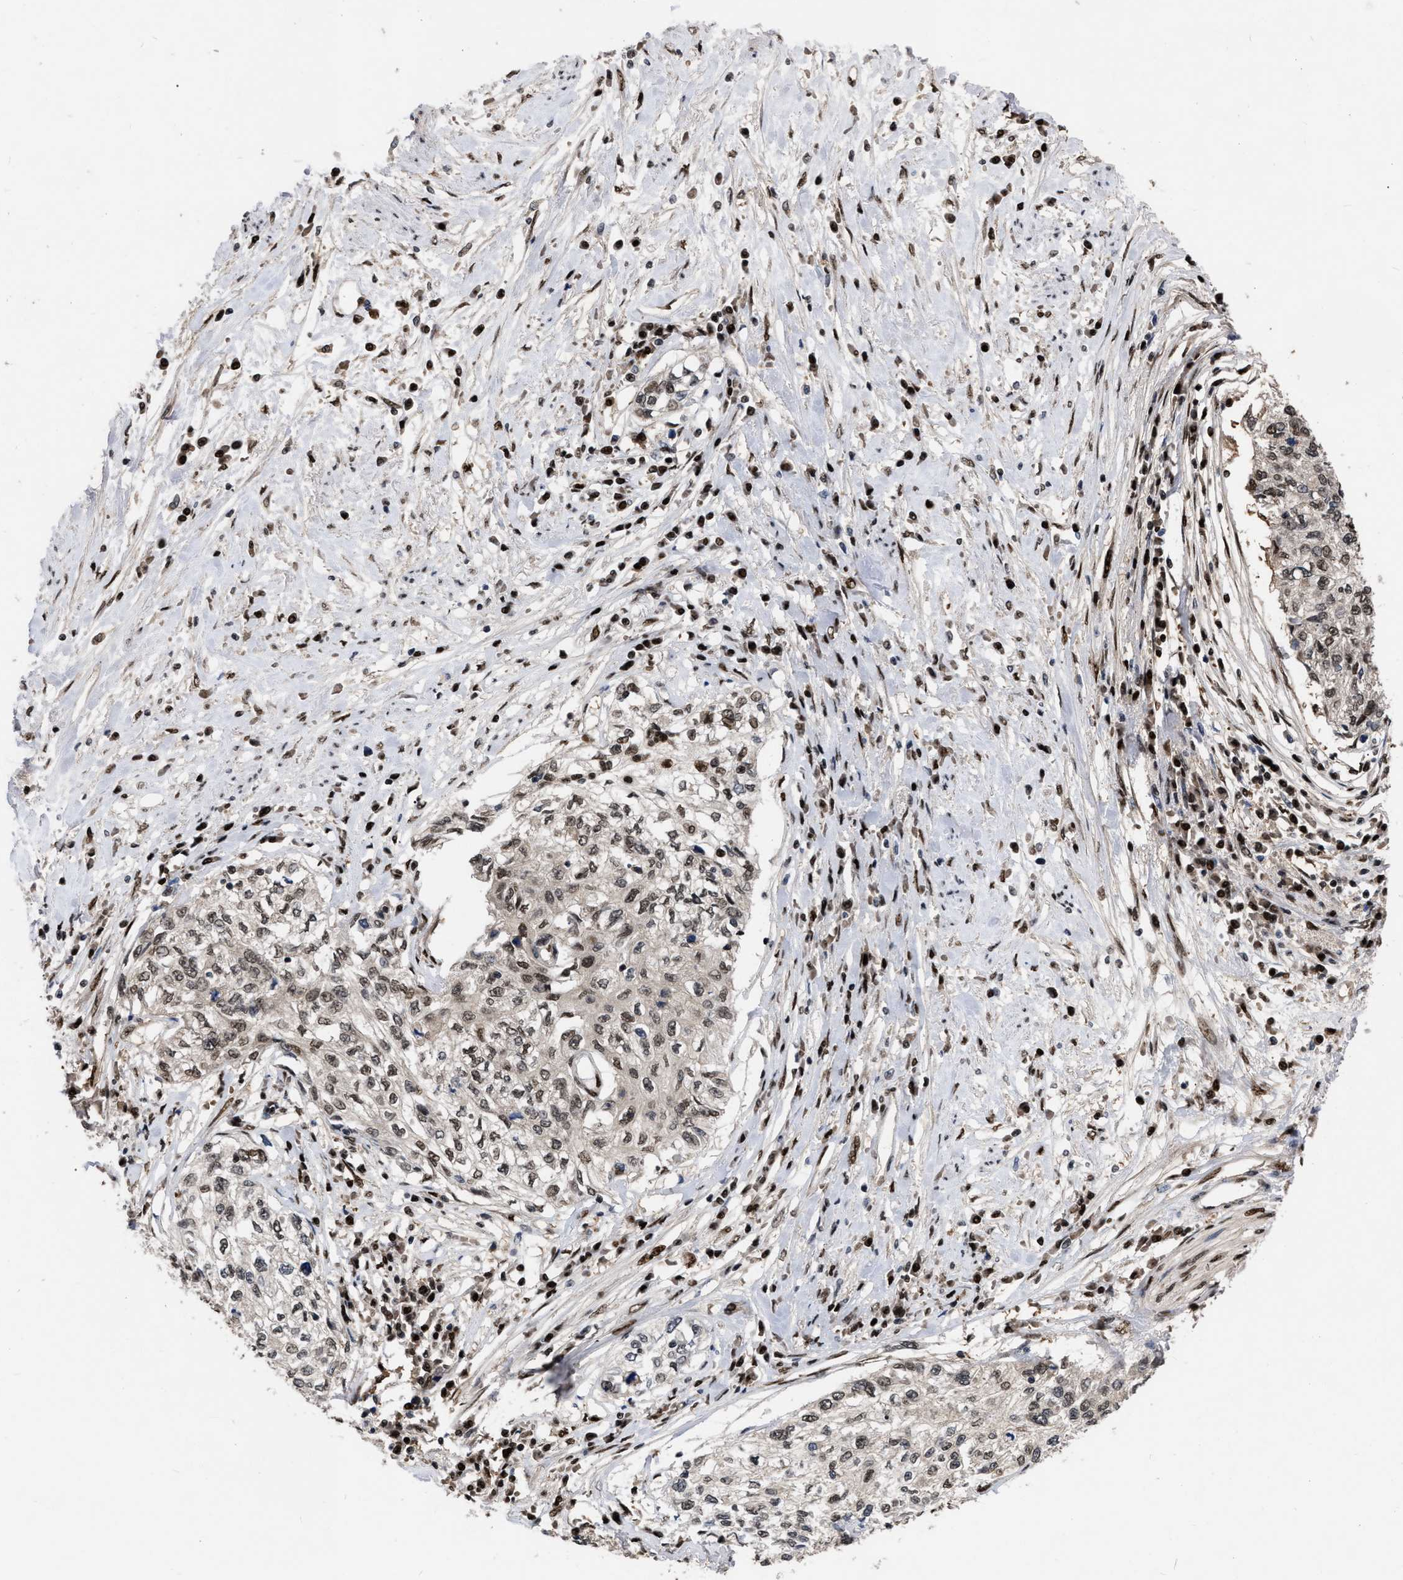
{"staining": {"intensity": "weak", "quantity": ">75%", "location": "nuclear"}, "tissue": "cervical cancer", "cell_type": "Tumor cells", "image_type": "cancer", "snomed": [{"axis": "morphology", "description": "Squamous cell carcinoma, NOS"}, {"axis": "topography", "description": "Cervix"}], "caption": "Immunohistochemical staining of human cervical squamous cell carcinoma shows low levels of weak nuclear protein staining in about >75% of tumor cells.", "gene": "MDM4", "patient": {"sex": "female", "age": 57}}